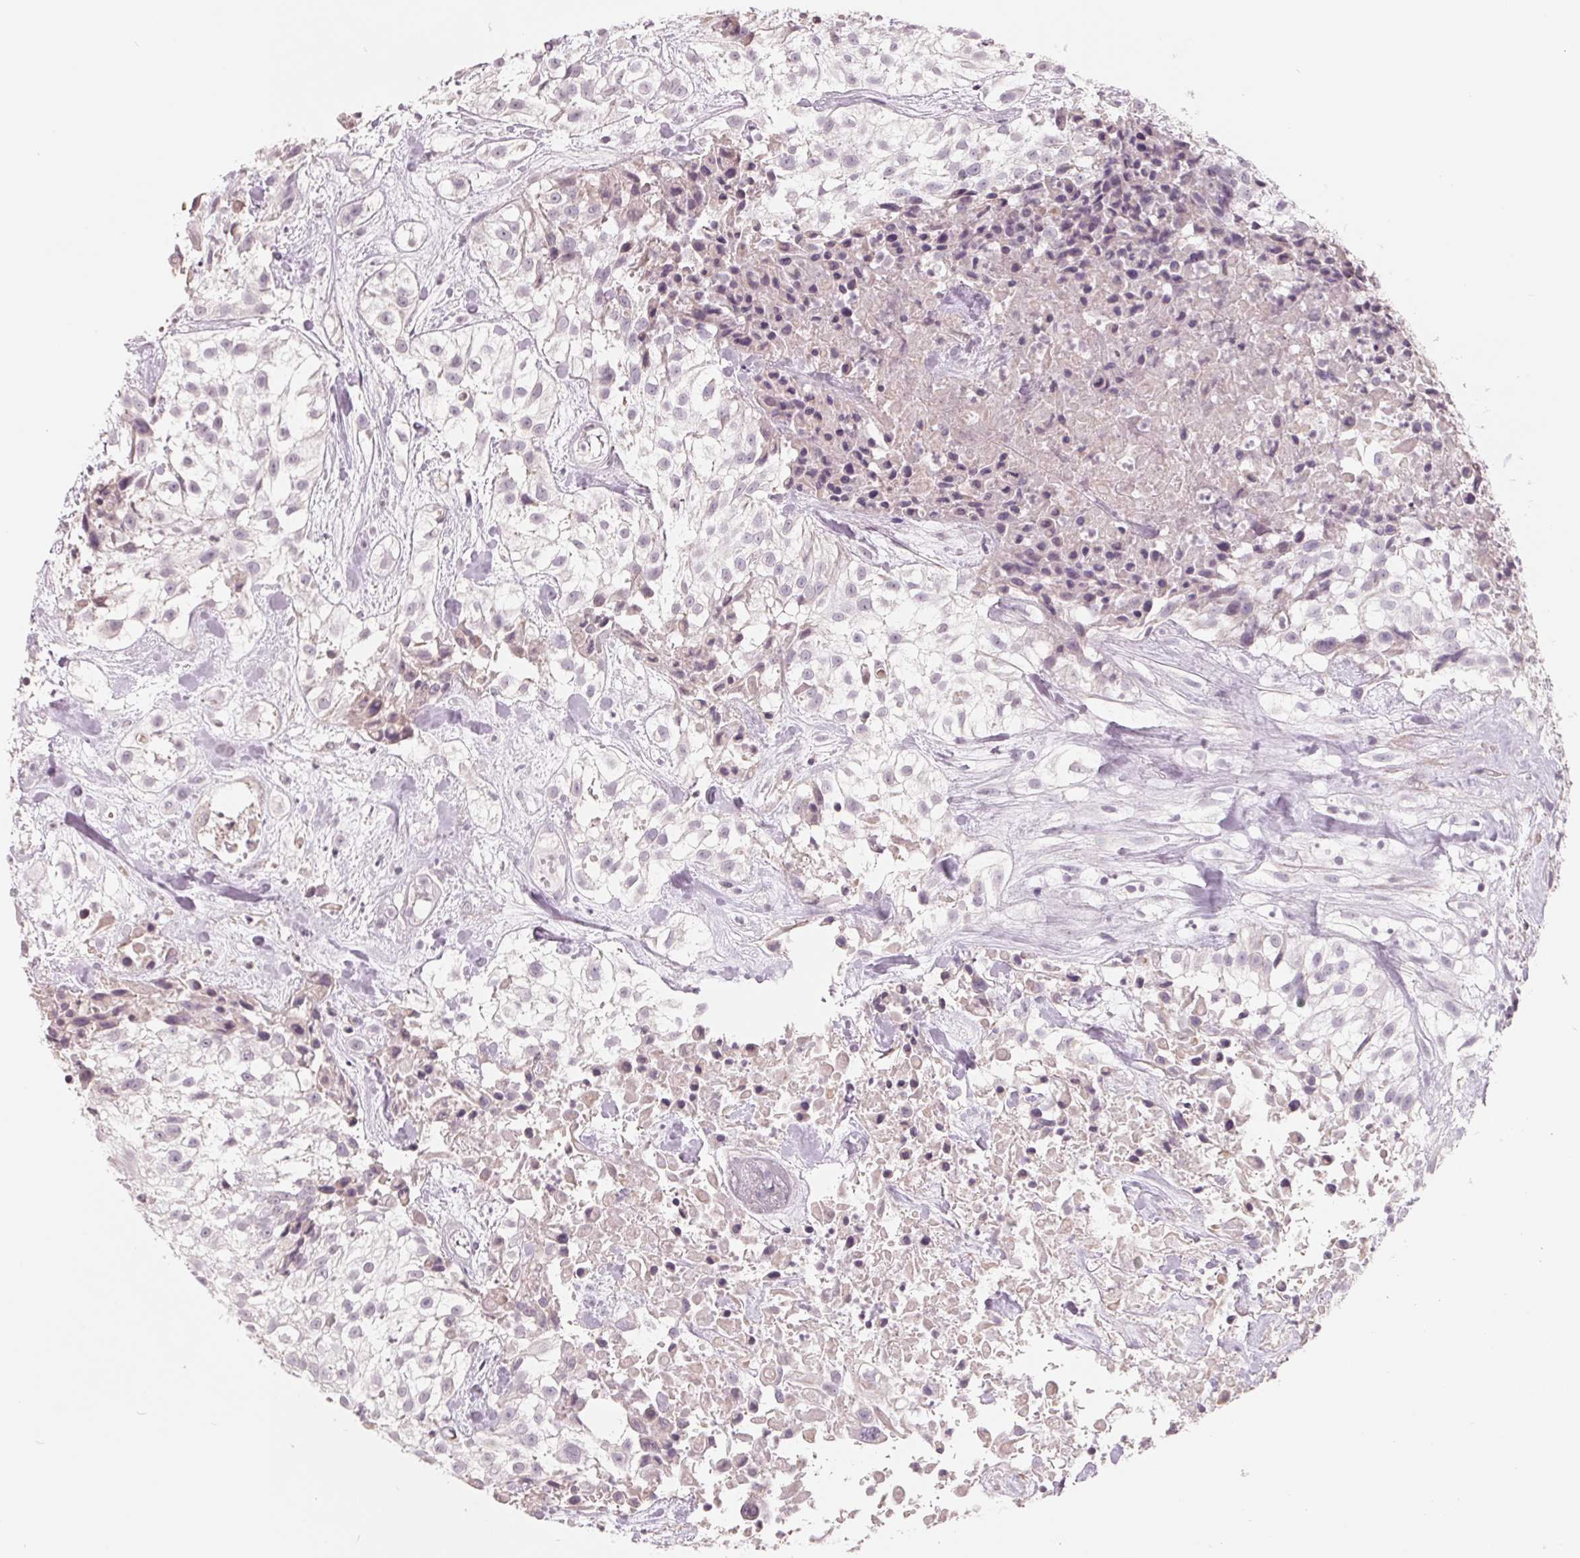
{"staining": {"intensity": "negative", "quantity": "none", "location": "none"}, "tissue": "urothelial cancer", "cell_type": "Tumor cells", "image_type": "cancer", "snomed": [{"axis": "morphology", "description": "Urothelial carcinoma, High grade"}, {"axis": "topography", "description": "Urinary bladder"}], "caption": "High magnification brightfield microscopy of urothelial cancer stained with DAB (brown) and counterstained with hematoxylin (blue): tumor cells show no significant positivity. (Immunohistochemistry (ihc), brightfield microscopy, high magnification).", "gene": "FTCD", "patient": {"sex": "male", "age": 56}}